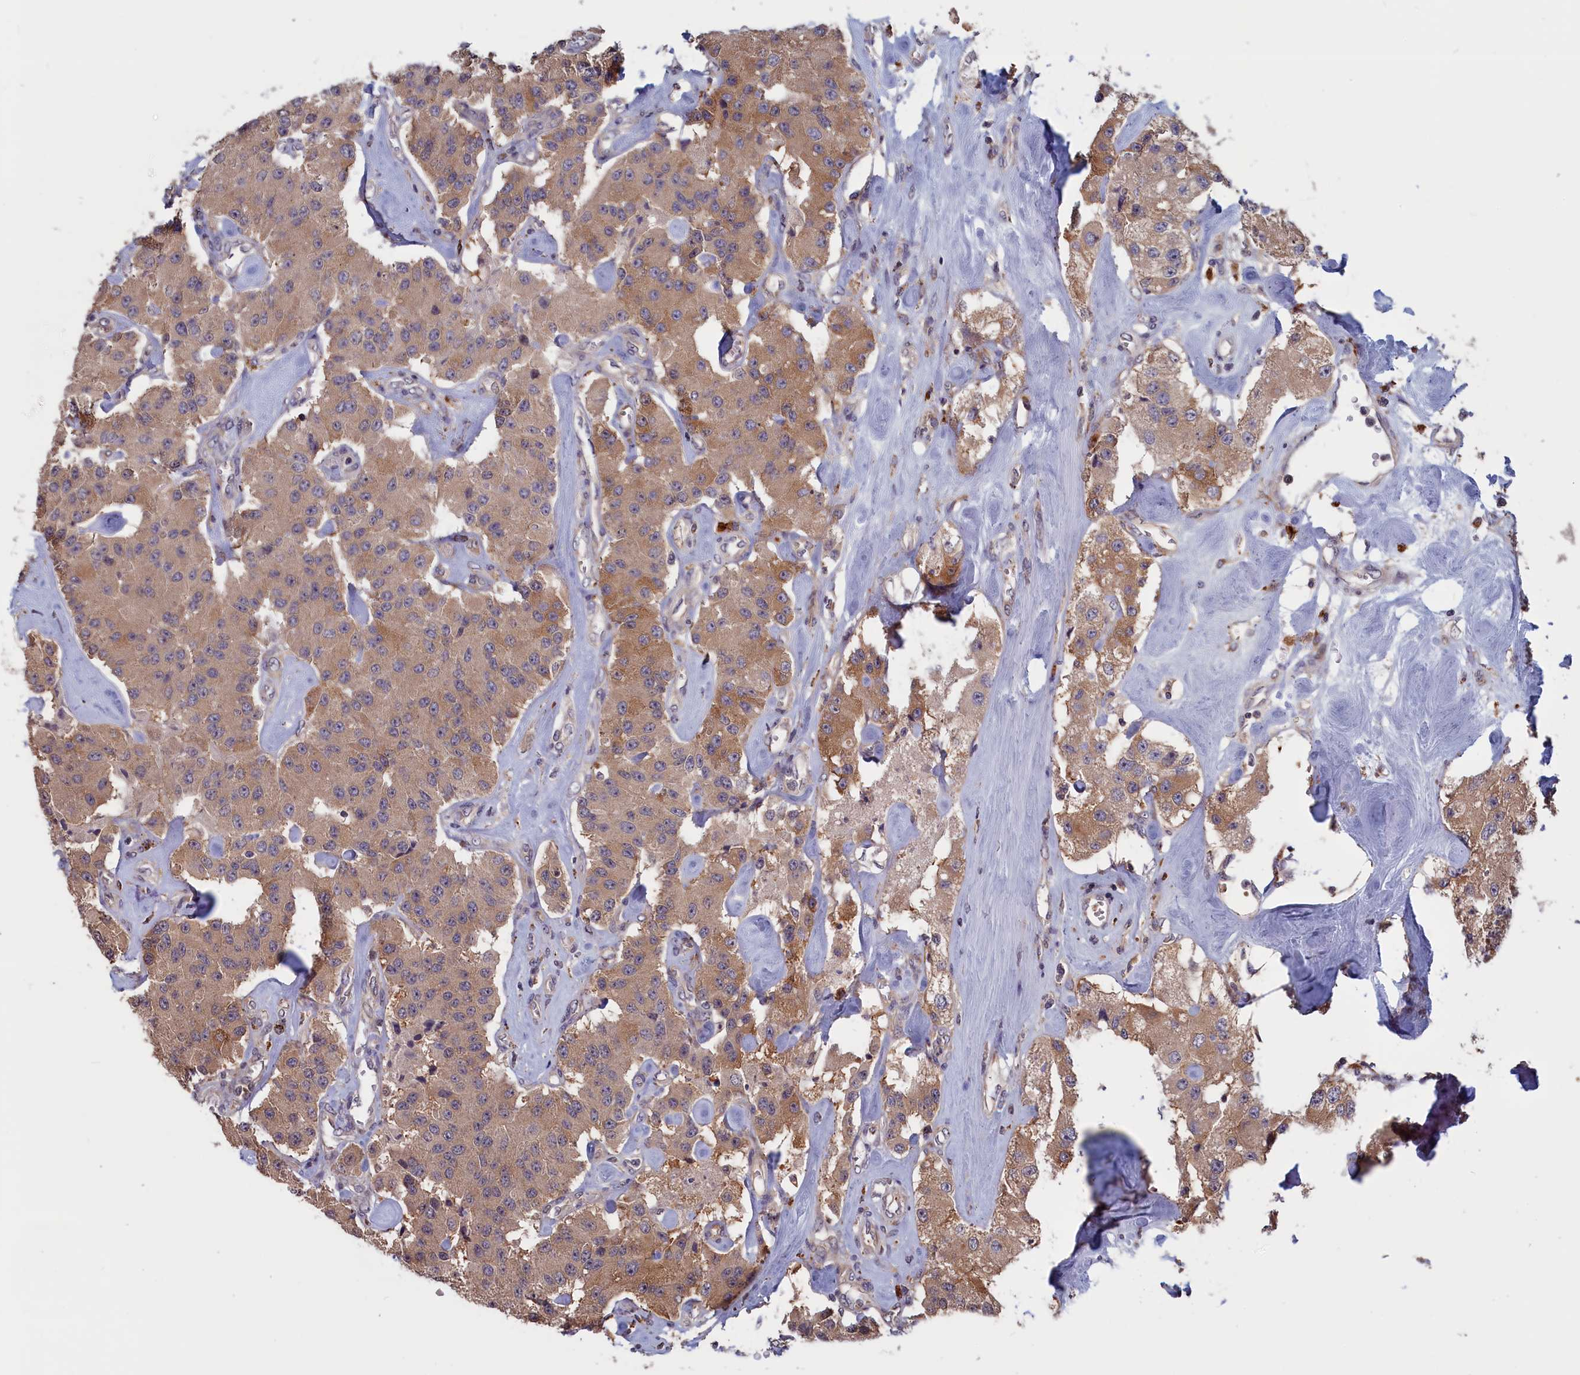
{"staining": {"intensity": "moderate", "quantity": ">75%", "location": "cytoplasmic/membranous"}, "tissue": "carcinoid", "cell_type": "Tumor cells", "image_type": "cancer", "snomed": [{"axis": "morphology", "description": "Carcinoid, malignant, NOS"}, {"axis": "topography", "description": "Pancreas"}], "caption": "Malignant carcinoid stained with a protein marker exhibits moderate staining in tumor cells.", "gene": "CACTIN", "patient": {"sex": "male", "age": 41}}